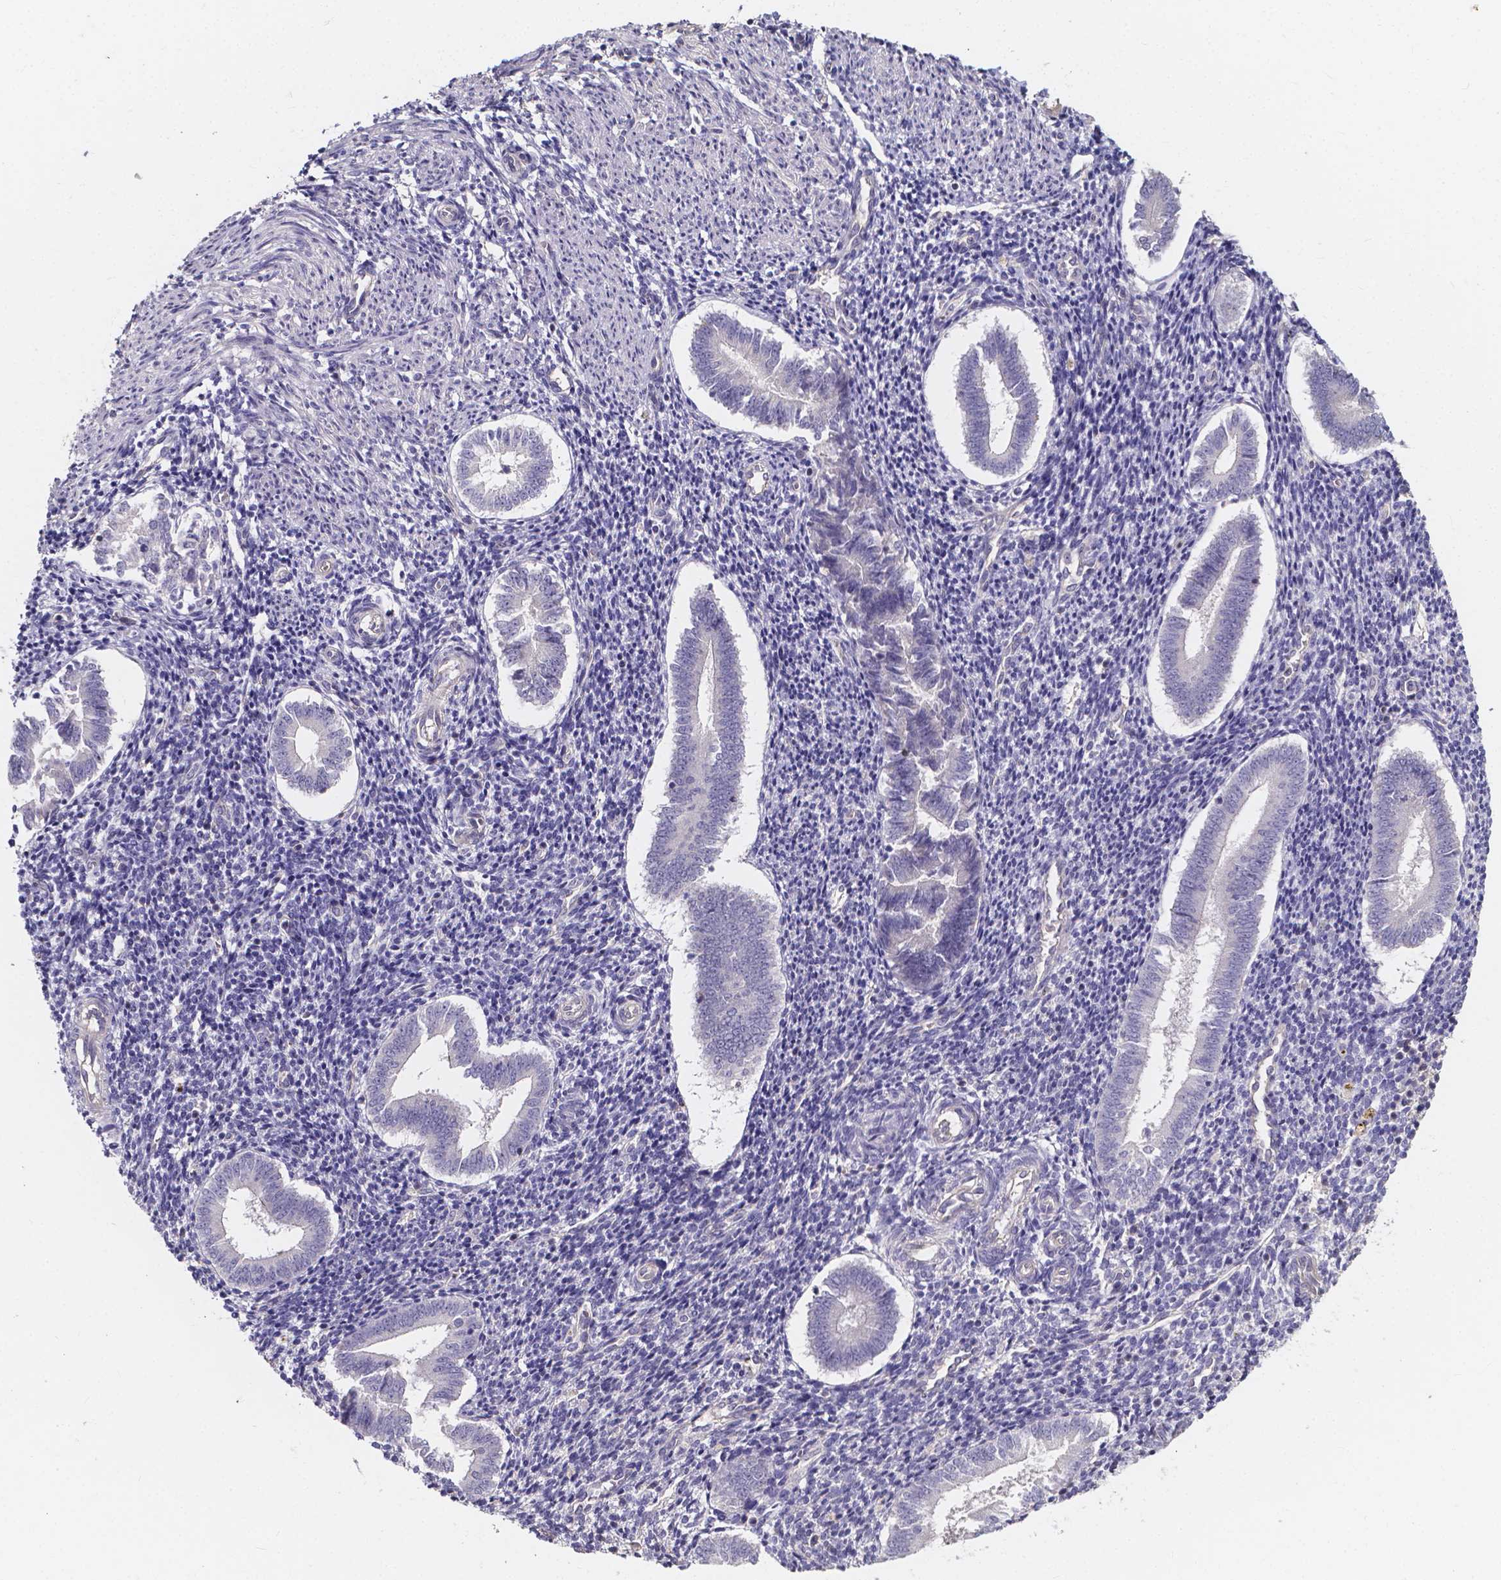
{"staining": {"intensity": "negative", "quantity": "none", "location": "none"}, "tissue": "endometrium", "cell_type": "Cells in endometrial stroma", "image_type": "normal", "snomed": [{"axis": "morphology", "description": "Normal tissue, NOS"}, {"axis": "topography", "description": "Endometrium"}], "caption": "Immunohistochemistry micrograph of unremarkable endometrium: endometrium stained with DAB (3,3'-diaminobenzidine) exhibits no significant protein expression in cells in endometrial stroma. Brightfield microscopy of immunohistochemistry (IHC) stained with DAB (3,3'-diaminobenzidine) (brown) and hematoxylin (blue), captured at high magnification.", "gene": "THEMIS", "patient": {"sex": "female", "age": 25}}